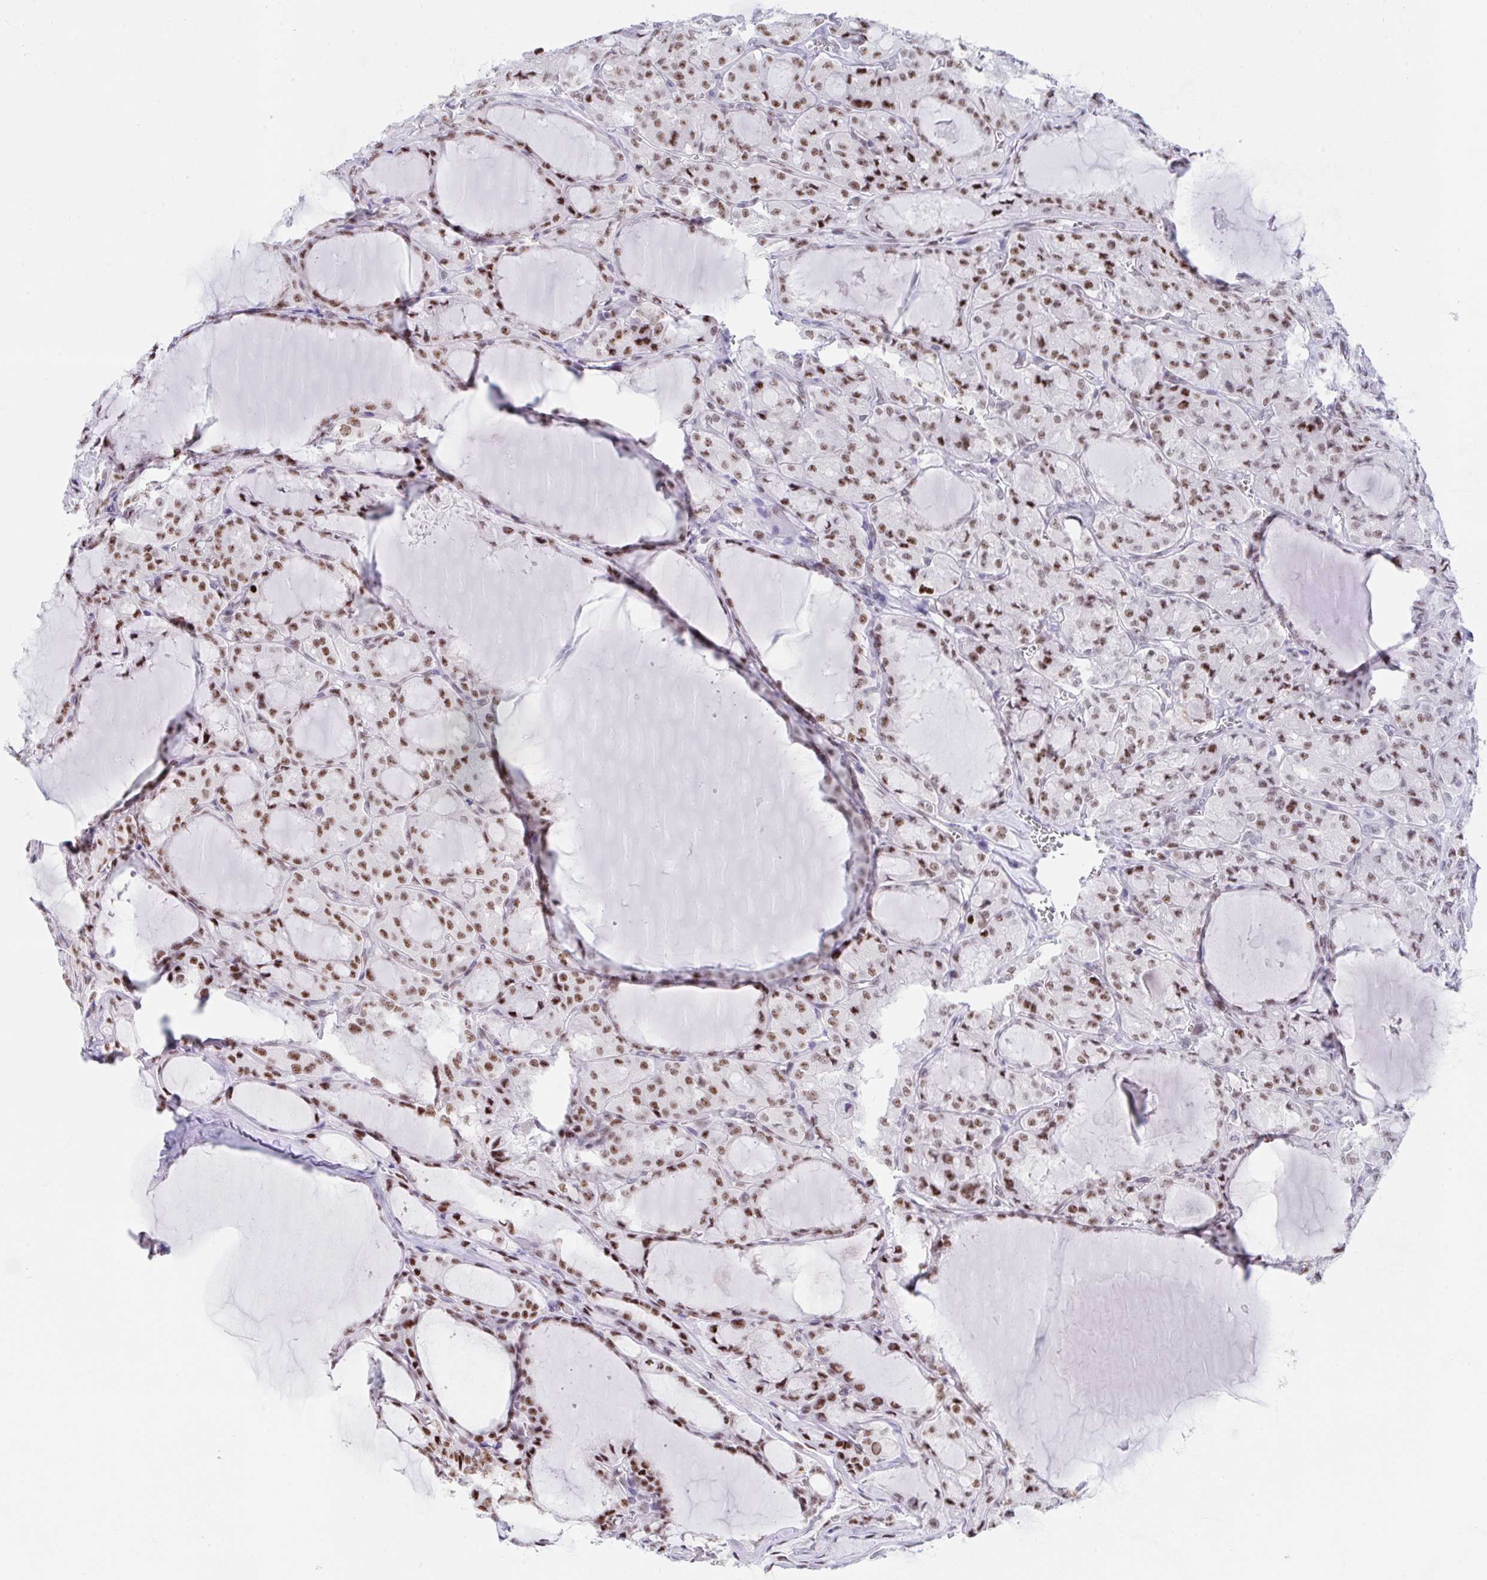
{"staining": {"intensity": "moderate", "quantity": ">75%", "location": "nuclear"}, "tissue": "thyroid cancer", "cell_type": "Tumor cells", "image_type": "cancer", "snomed": [{"axis": "morphology", "description": "Papillary adenocarcinoma, NOS"}, {"axis": "topography", "description": "Thyroid gland"}], "caption": "Papillary adenocarcinoma (thyroid) was stained to show a protein in brown. There is medium levels of moderate nuclear positivity in about >75% of tumor cells.", "gene": "IKZF2", "patient": {"sex": "male", "age": 87}}